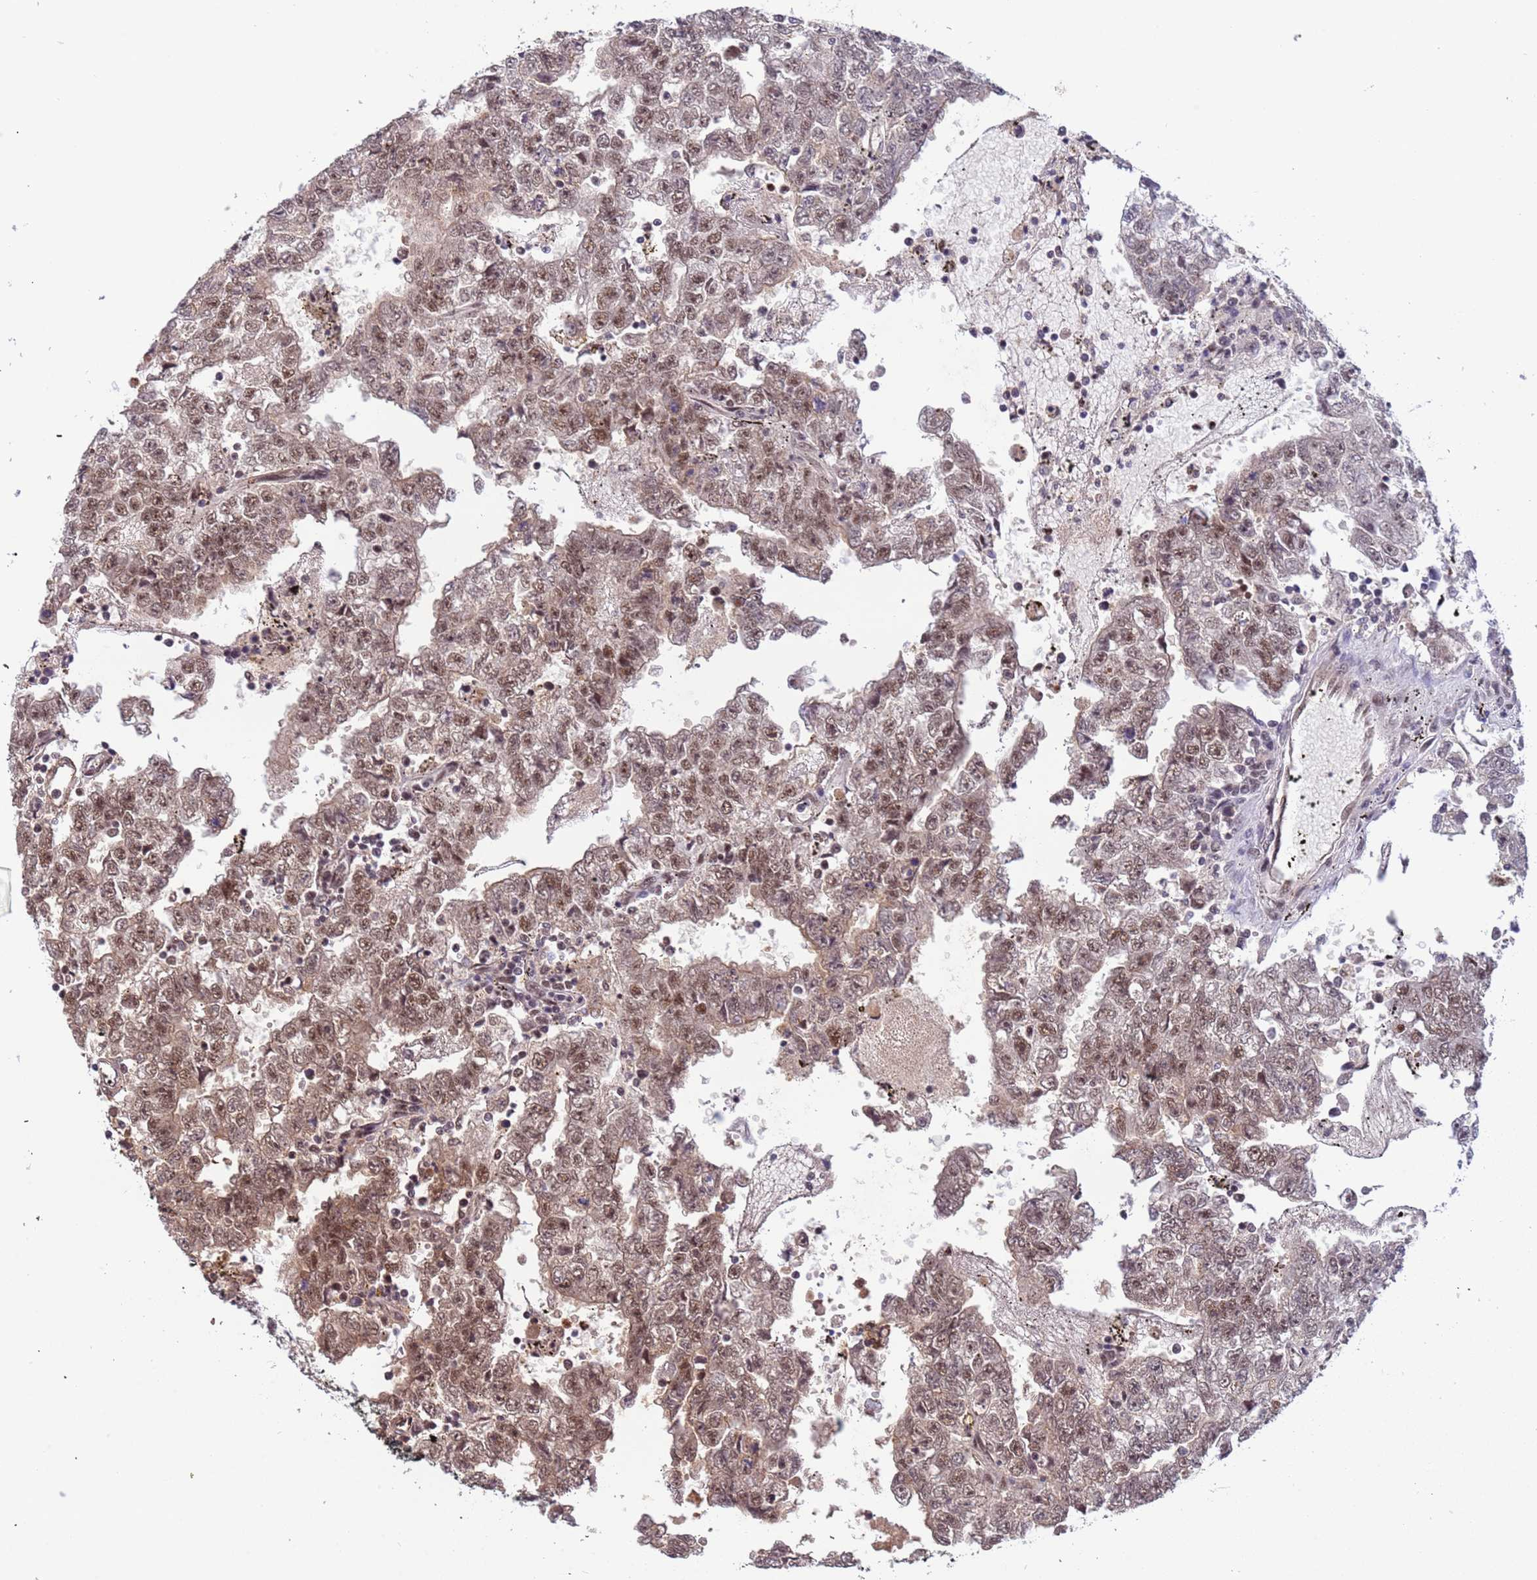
{"staining": {"intensity": "moderate", "quantity": ">75%", "location": "nuclear"}, "tissue": "testis cancer", "cell_type": "Tumor cells", "image_type": "cancer", "snomed": [{"axis": "morphology", "description": "Carcinoma, Embryonal, NOS"}, {"axis": "topography", "description": "Testis"}], "caption": "Protein staining demonstrates moderate nuclear staining in approximately >75% of tumor cells in testis cancer.", "gene": "SRRT", "patient": {"sex": "male", "age": 25}}